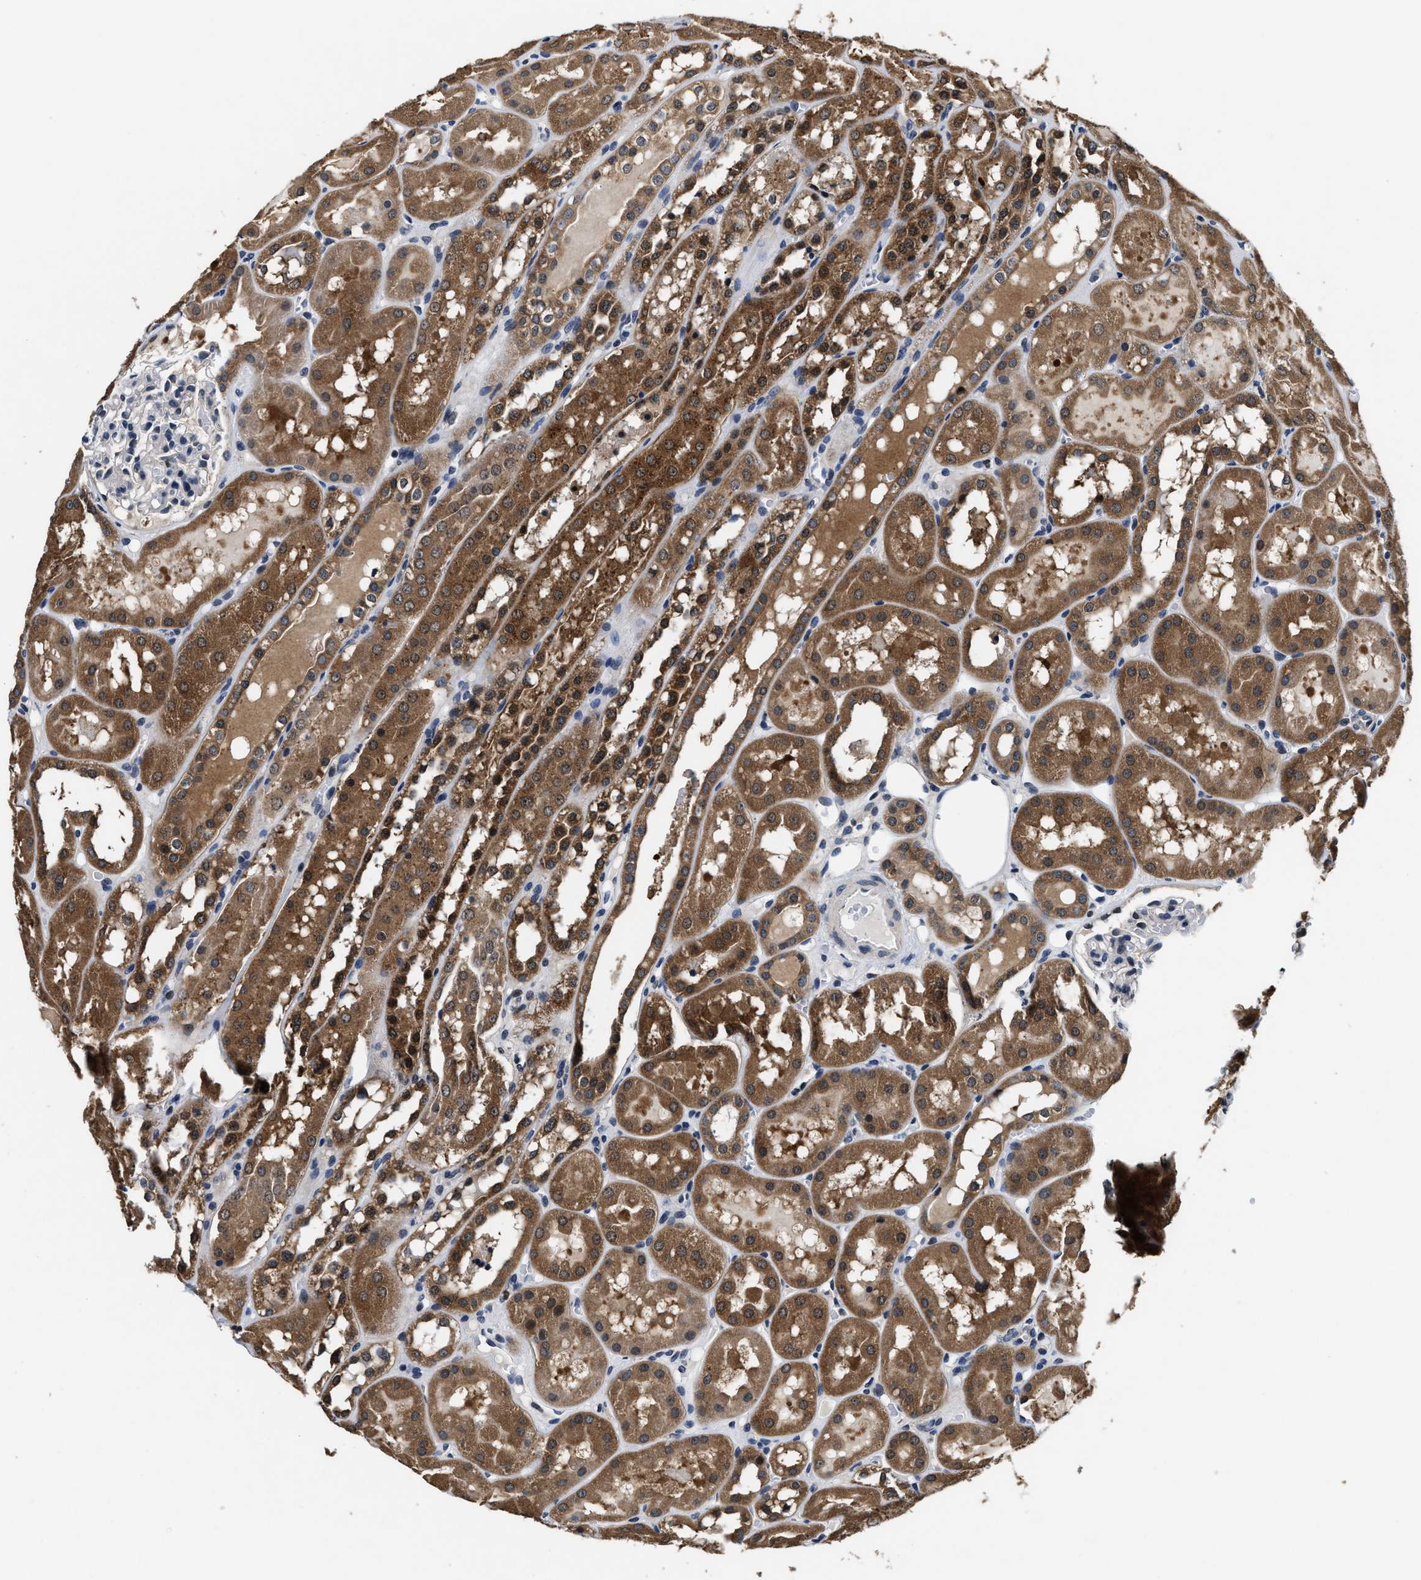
{"staining": {"intensity": "negative", "quantity": "none", "location": "none"}, "tissue": "kidney", "cell_type": "Cells in glomeruli", "image_type": "normal", "snomed": [{"axis": "morphology", "description": "Normal tissue, NOS"}, {"axis": "topography", "description": "Kidney"}, {"axis": "topography", "description": "Urinary bladder"}], "caption": "Histopathology image shows no significant protein staining in cells in glomeruli of unremarkable kidney.", "gene": "PHPT1", "patient": {"sex": "male", "age": 16}}